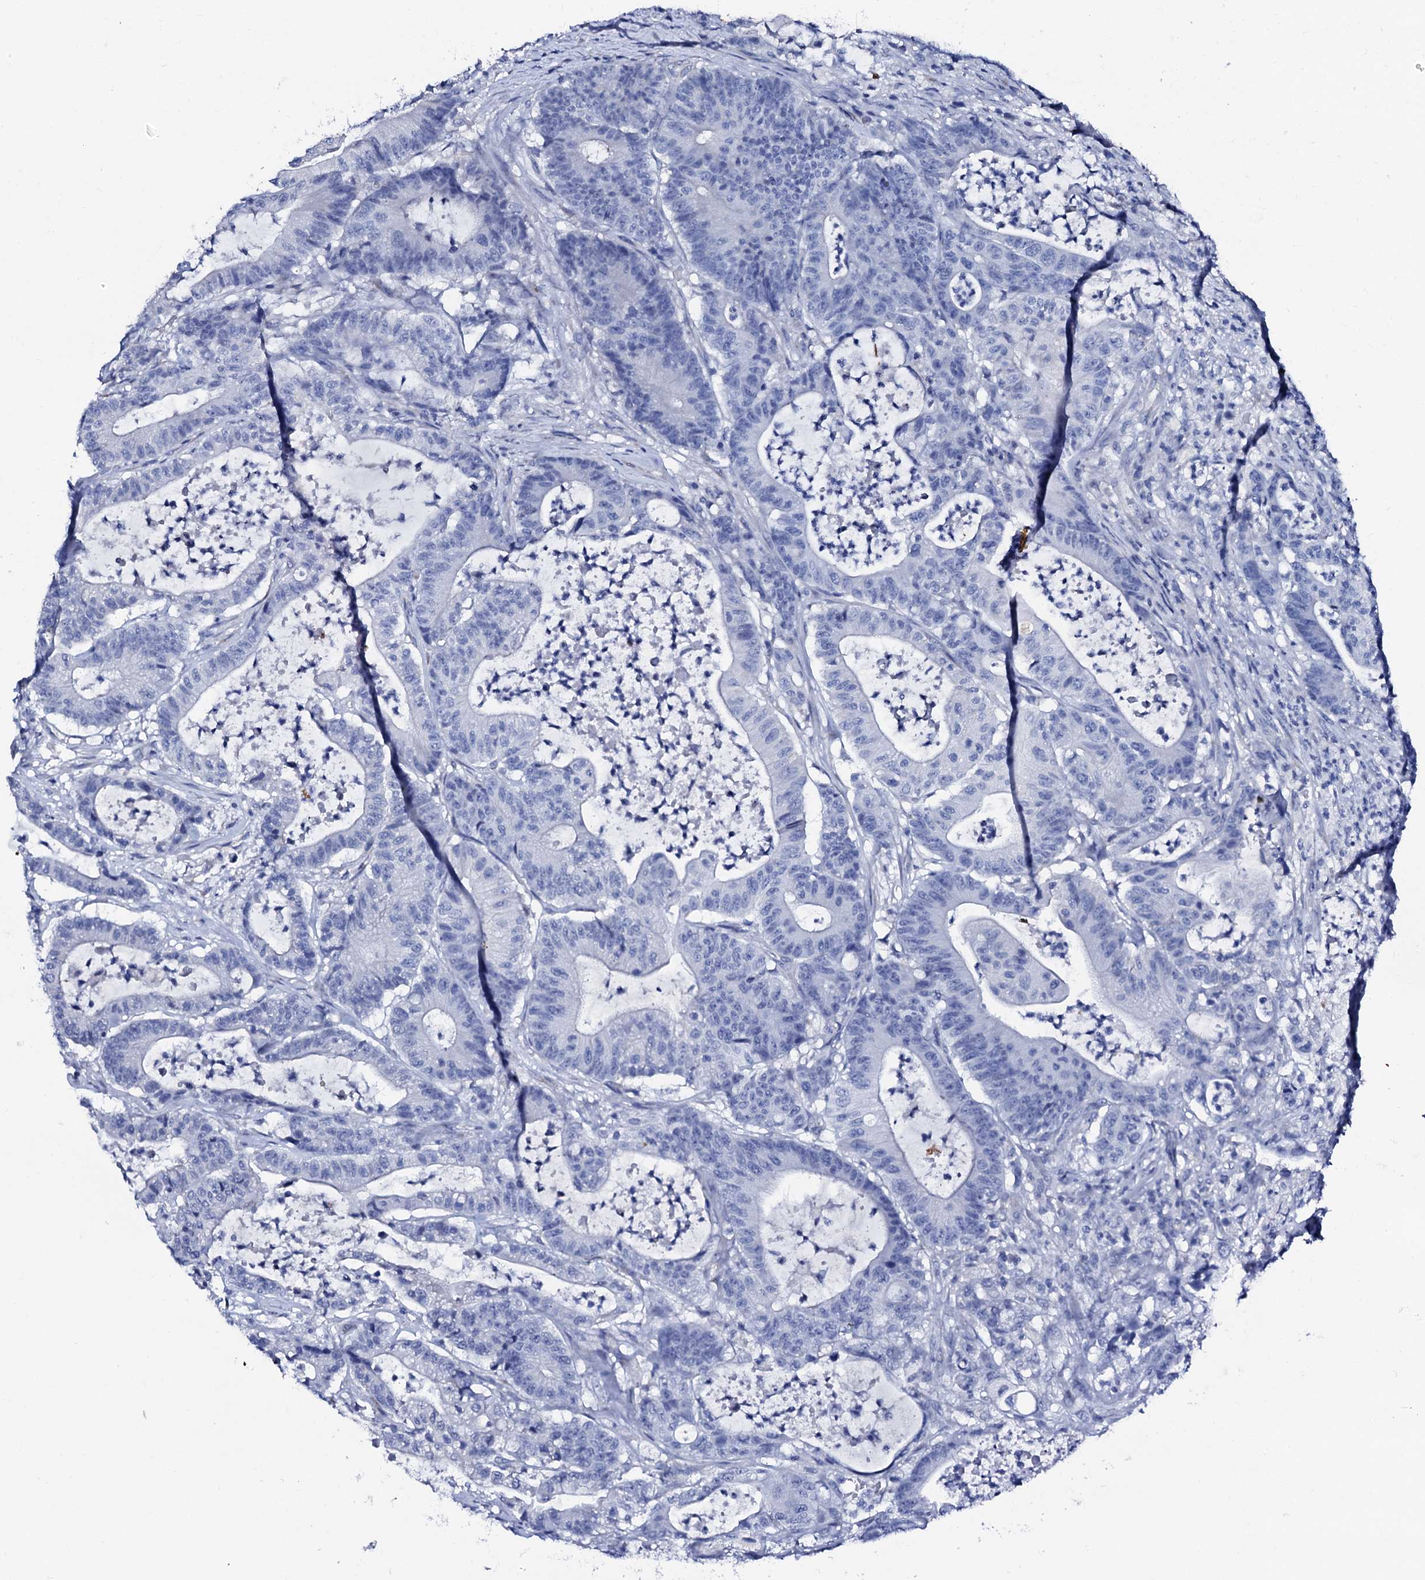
{"staining": {"intensity": "negative", "quantity": "none", "location": "none"}, "tissue": "colorectal cancer", "cell_type": "Tumor cells", "image_type": "cancer", "snomed": [{"axis": "morphology", "description": "Adenocarcinoma, NOS"}, {"axis": "topography", "description": "Colon"}], "caption": "This is an IHC histopathology image of colorectal adenocarcinoma. There is no expression in tumor cells.", "gene": "AMER2", "patient": {"sex": "female", "age": 84}}